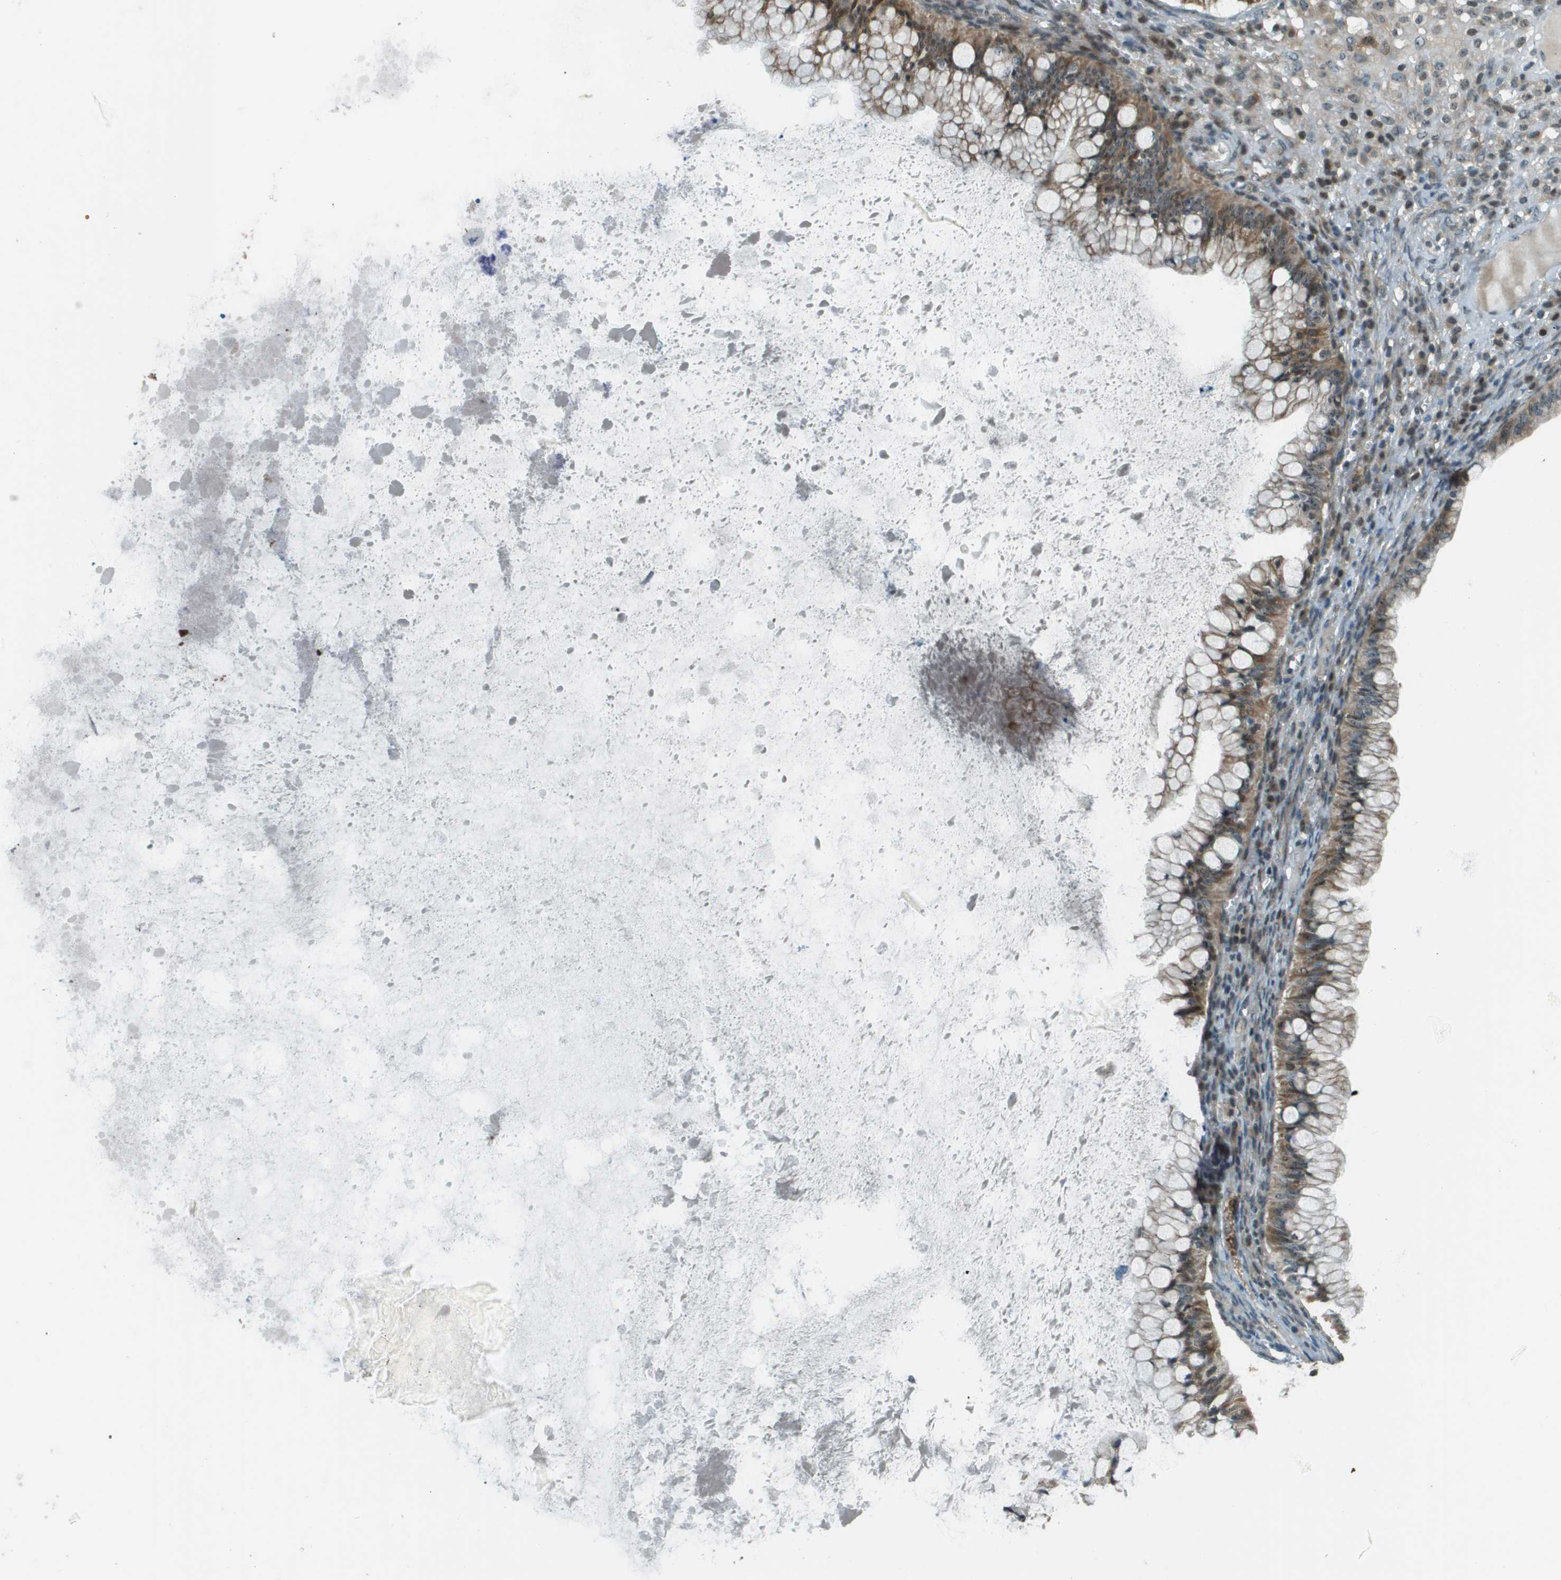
{"staining": {"intensity": "moderate", "quantity": ">75%", "location": "cytoplasmic/membranous"}, "tissue": "ovarian cancer", "cell_type": "Tumor cells", "image_type": "cancer", "snomed": [{"axis": "morphology", "description": "Cystadenocarcinoma, mucinous, NOS"}, {"axis": "topography", "description": "Ovary"}], "caption": "High-power microscopy captured an immunohistochemistry image of ovarian cancer (mucinous cystadenocarcinoma), revealing moderate cytoplasmic/membranous positivity in approximately >75% of tumor cells.", "gene": "SDC3", "patient": {"sex": "female", "age": 57}}